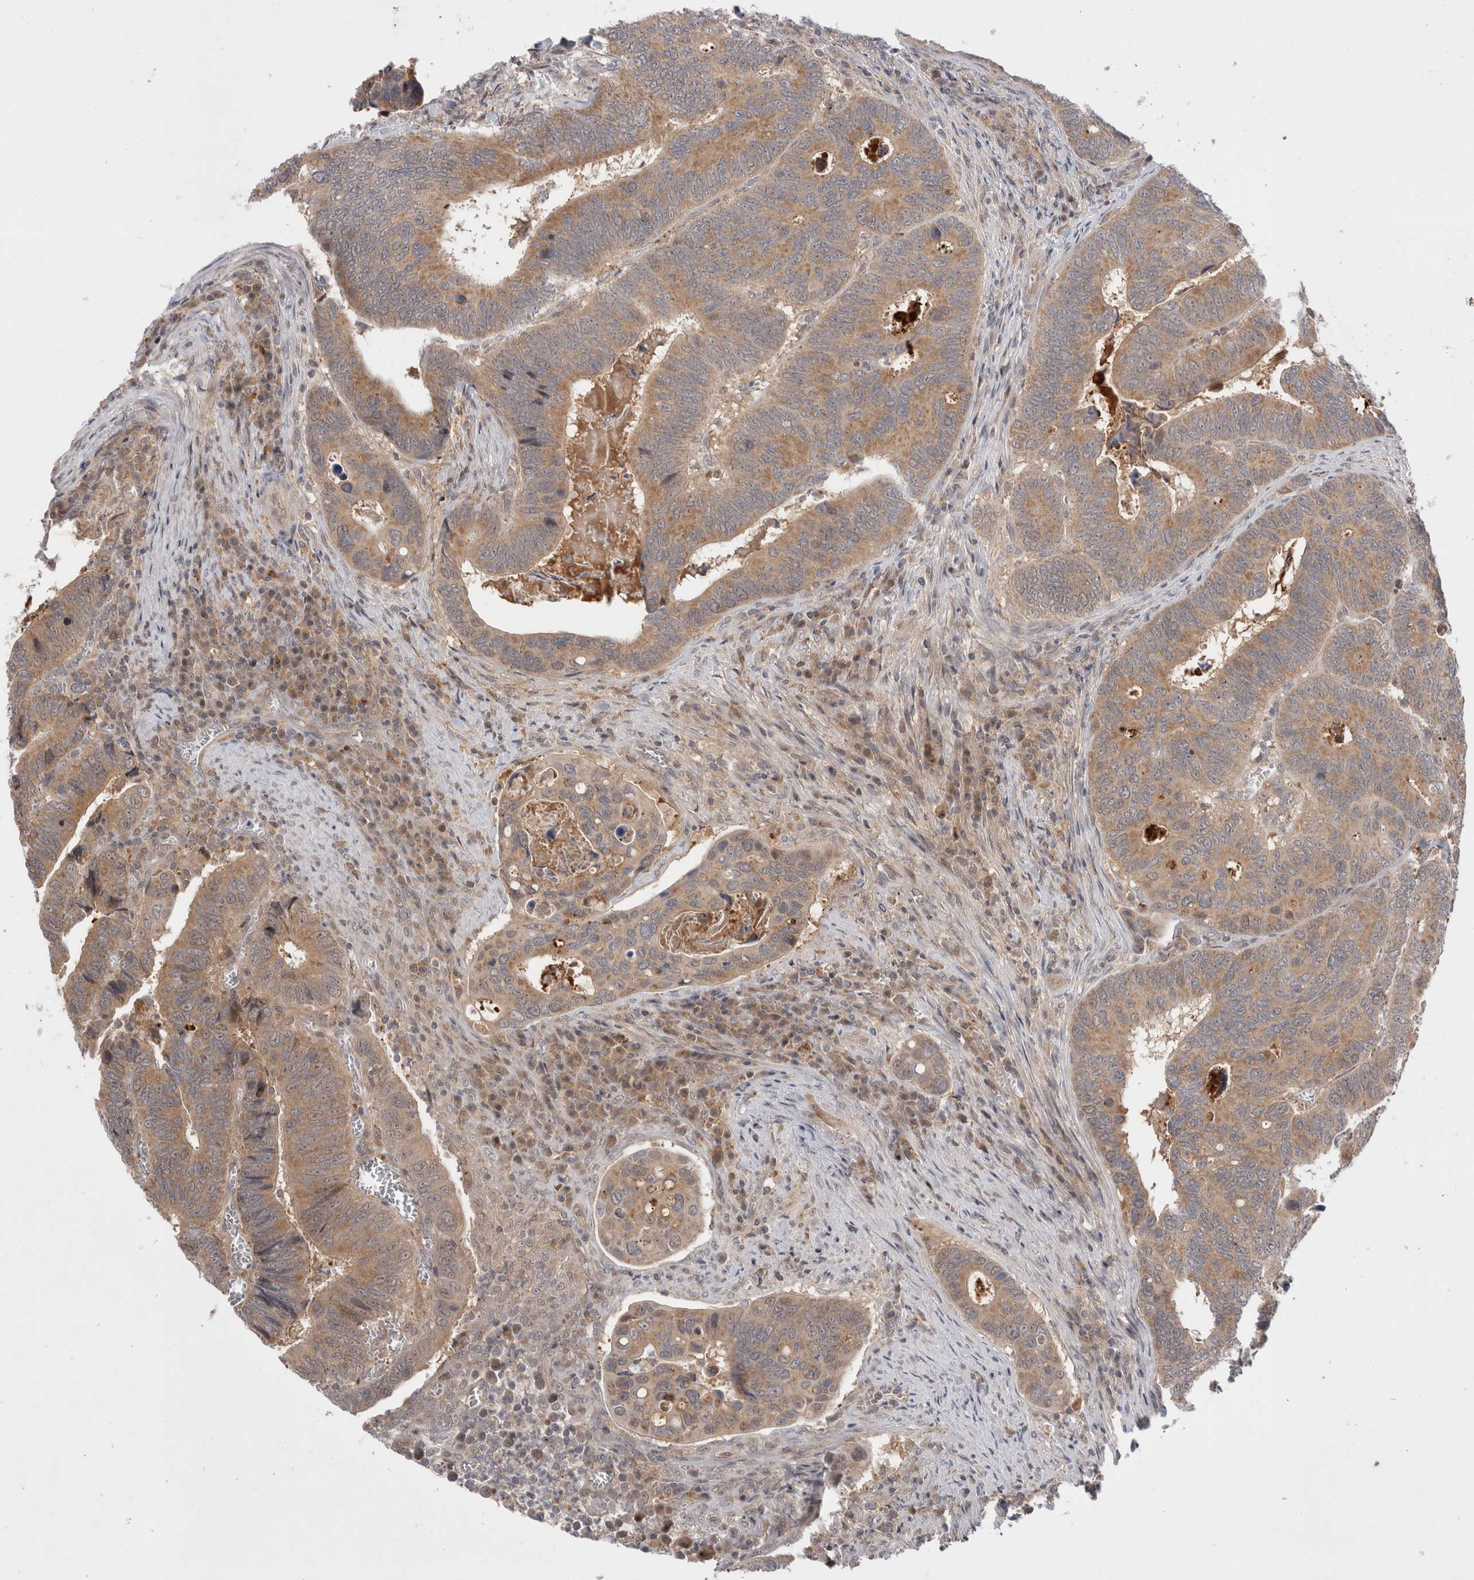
{"staining": {"intensity": "moderate", "quantity": ">75%", "location": "cytoplasmic/membranous"}, "tissue": "colorectal cancer", "cell_type": "Tumor cells", "image_type": "cancer", "snomed": [{"axis": "morphology", "description": "Inflammation, NOS"}, {"axis": "morphology", "description": "Adenocarcinoma, NOS"}, {"axis": "topography", "description": "Colon"}], "caption": "Colorectal cancer stained for a protein (brown) demonstrates moderate cytoplasmic/membranous positive expression in about >75% of tumor cells.", "gene": "MRPL37", "patient": {"sex": "male", "age": 72}}